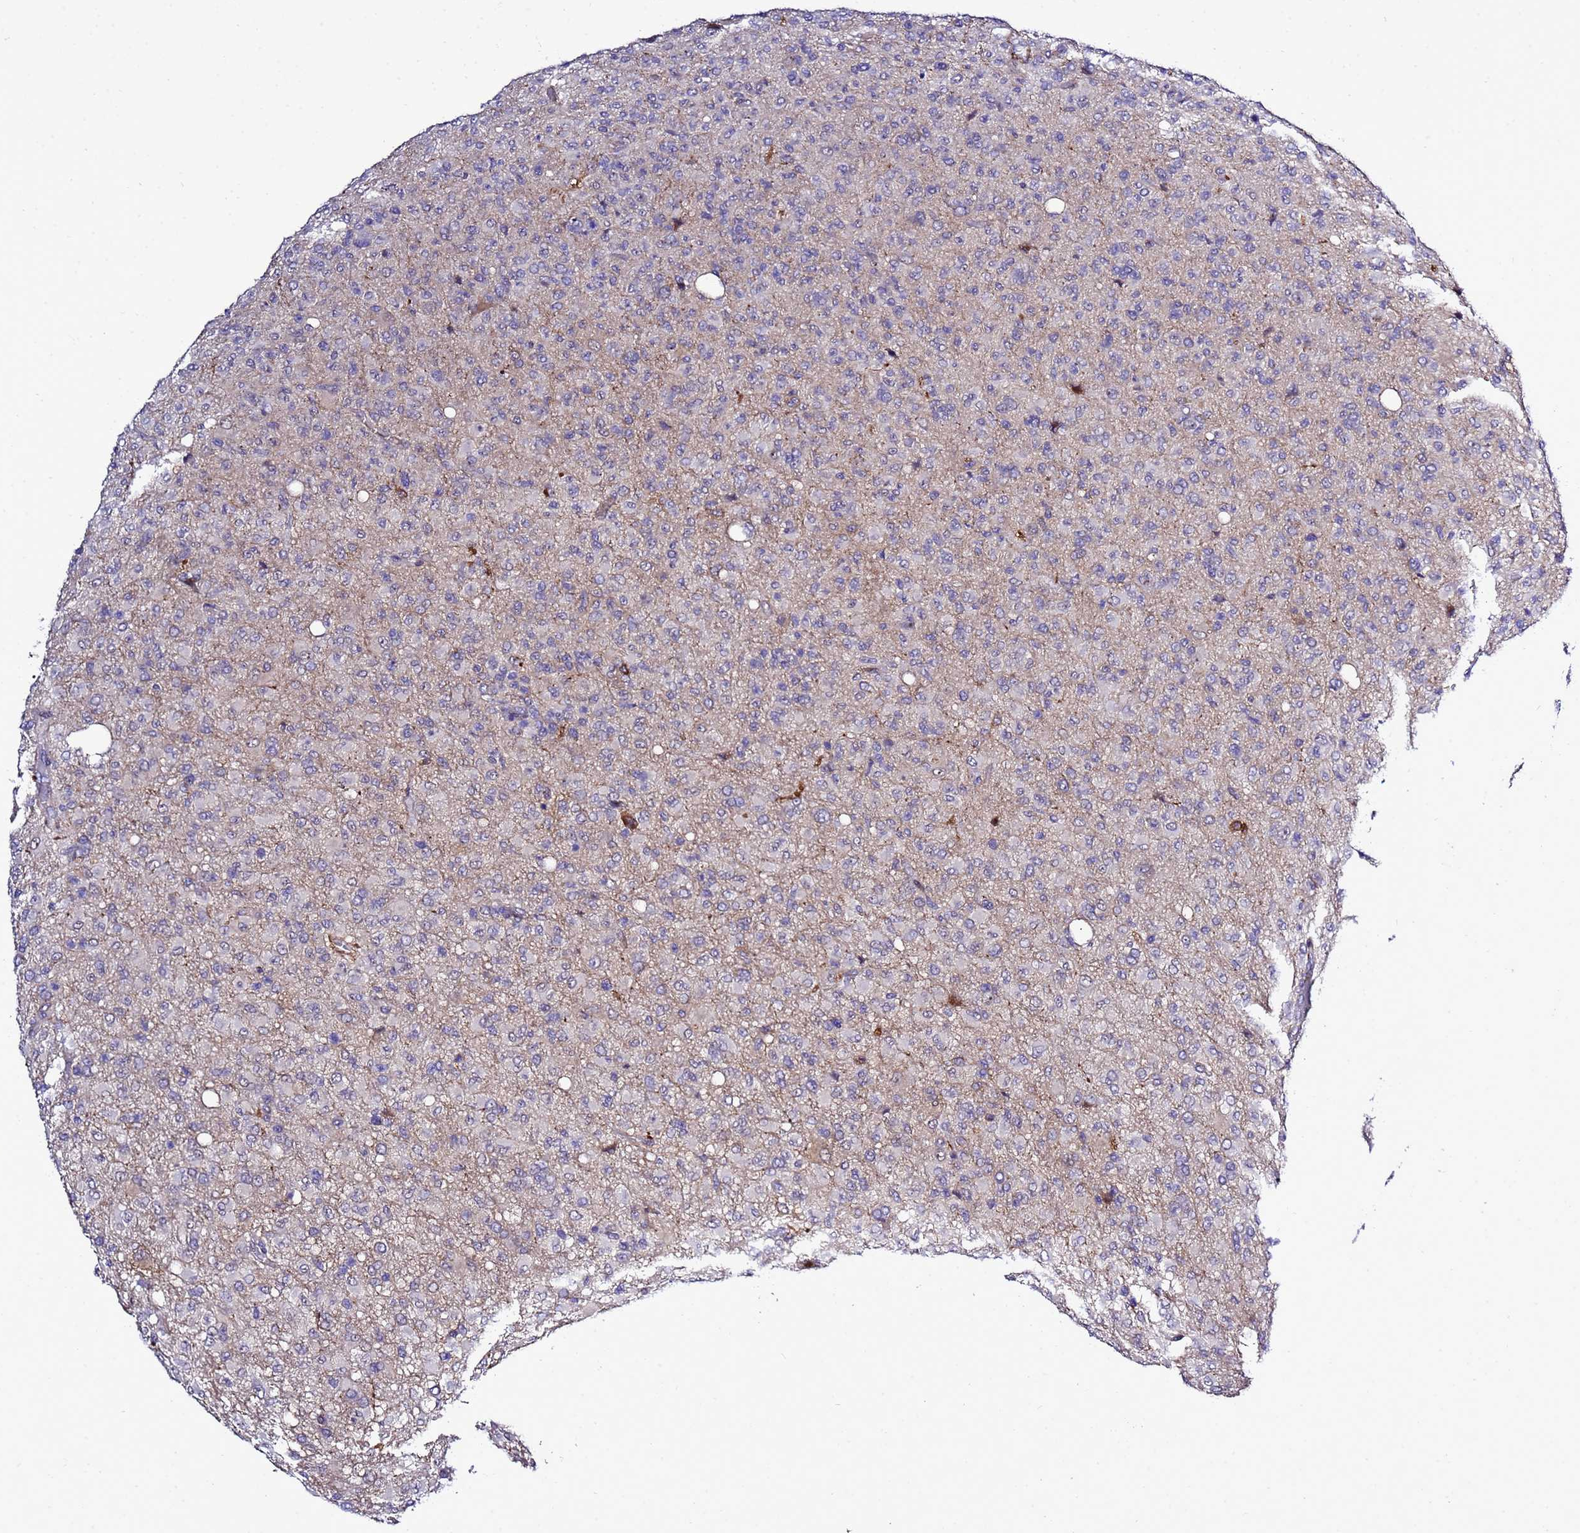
{"staining": {"intensity": "negative", "quantity": "none", "location": "none"}, "tissue": "glioma", "cell_type": "Tumor cells", "image_type": "cancer", "snomed": [{"axis": "morphology", "description": "Glioma, malignant, High grade"}, {"axis": "topography", "description": "Brain"}], "caption": "A high-resolution micrograph shows immunohistochemistry staining of glioma, which shows no significant positivity in tumor cells.", "gene": "GZF1", "patient": {"sex": "female", "age": 57}}